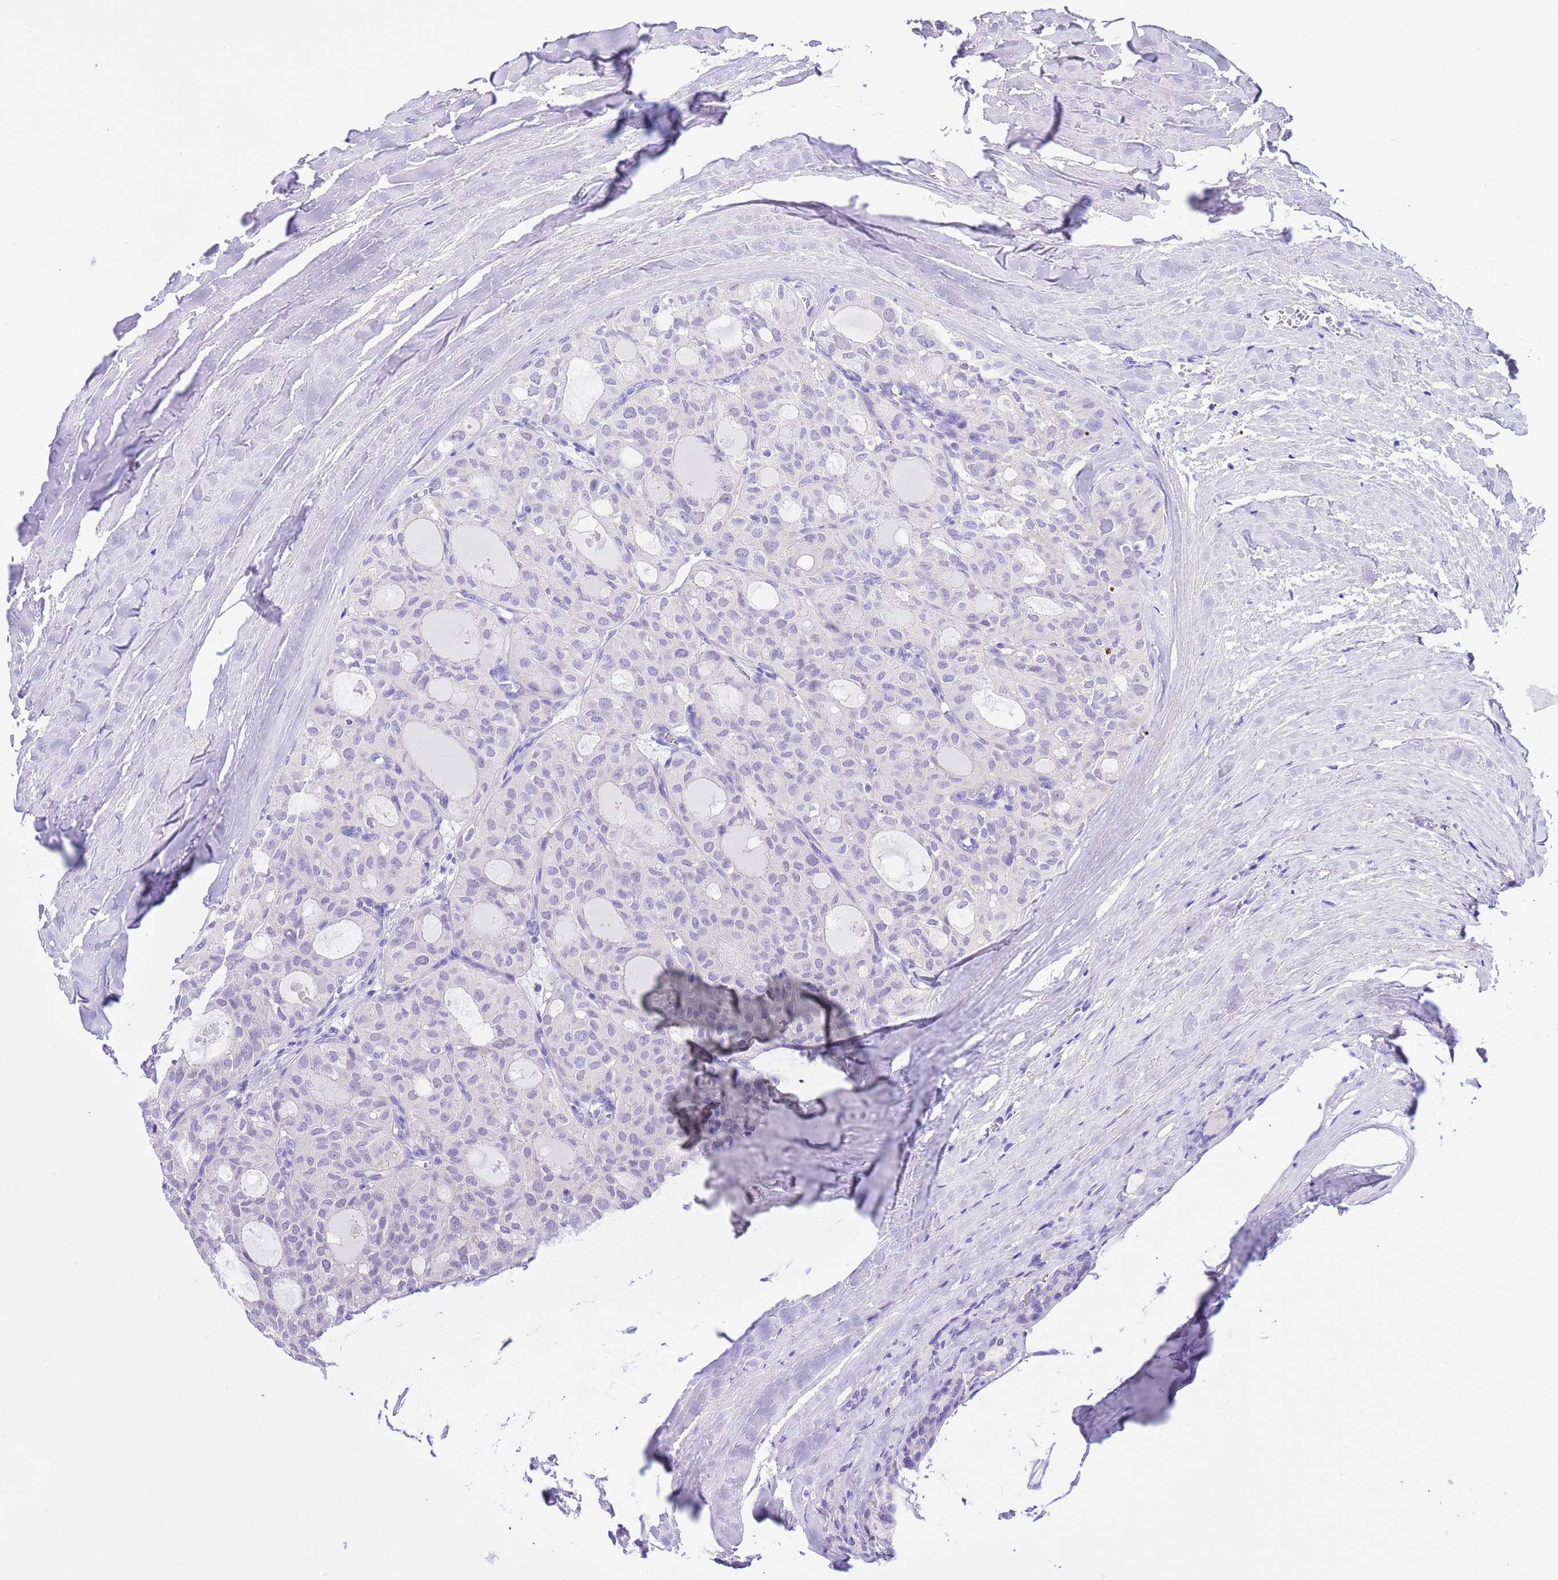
{"staining": {"intensity": "negative", "quantity": "none", "location": "none"}, "tissue": "thyroid cancer", "cell_type": "Tumor cells", "image_type": "cancer", "snomed": [{"axis": "morphology", "description": "Follicular adenoma carcinoma, NOS"}, {"axis": "topography", "description": "Thyroid gland"}], "caption": "The micrograph shows no significant staining in tumor cells of follicular adenoma carcinoma (thyroid).", "gene": "TMEM185B", "patient": {"sex": "male", "age": 75}}